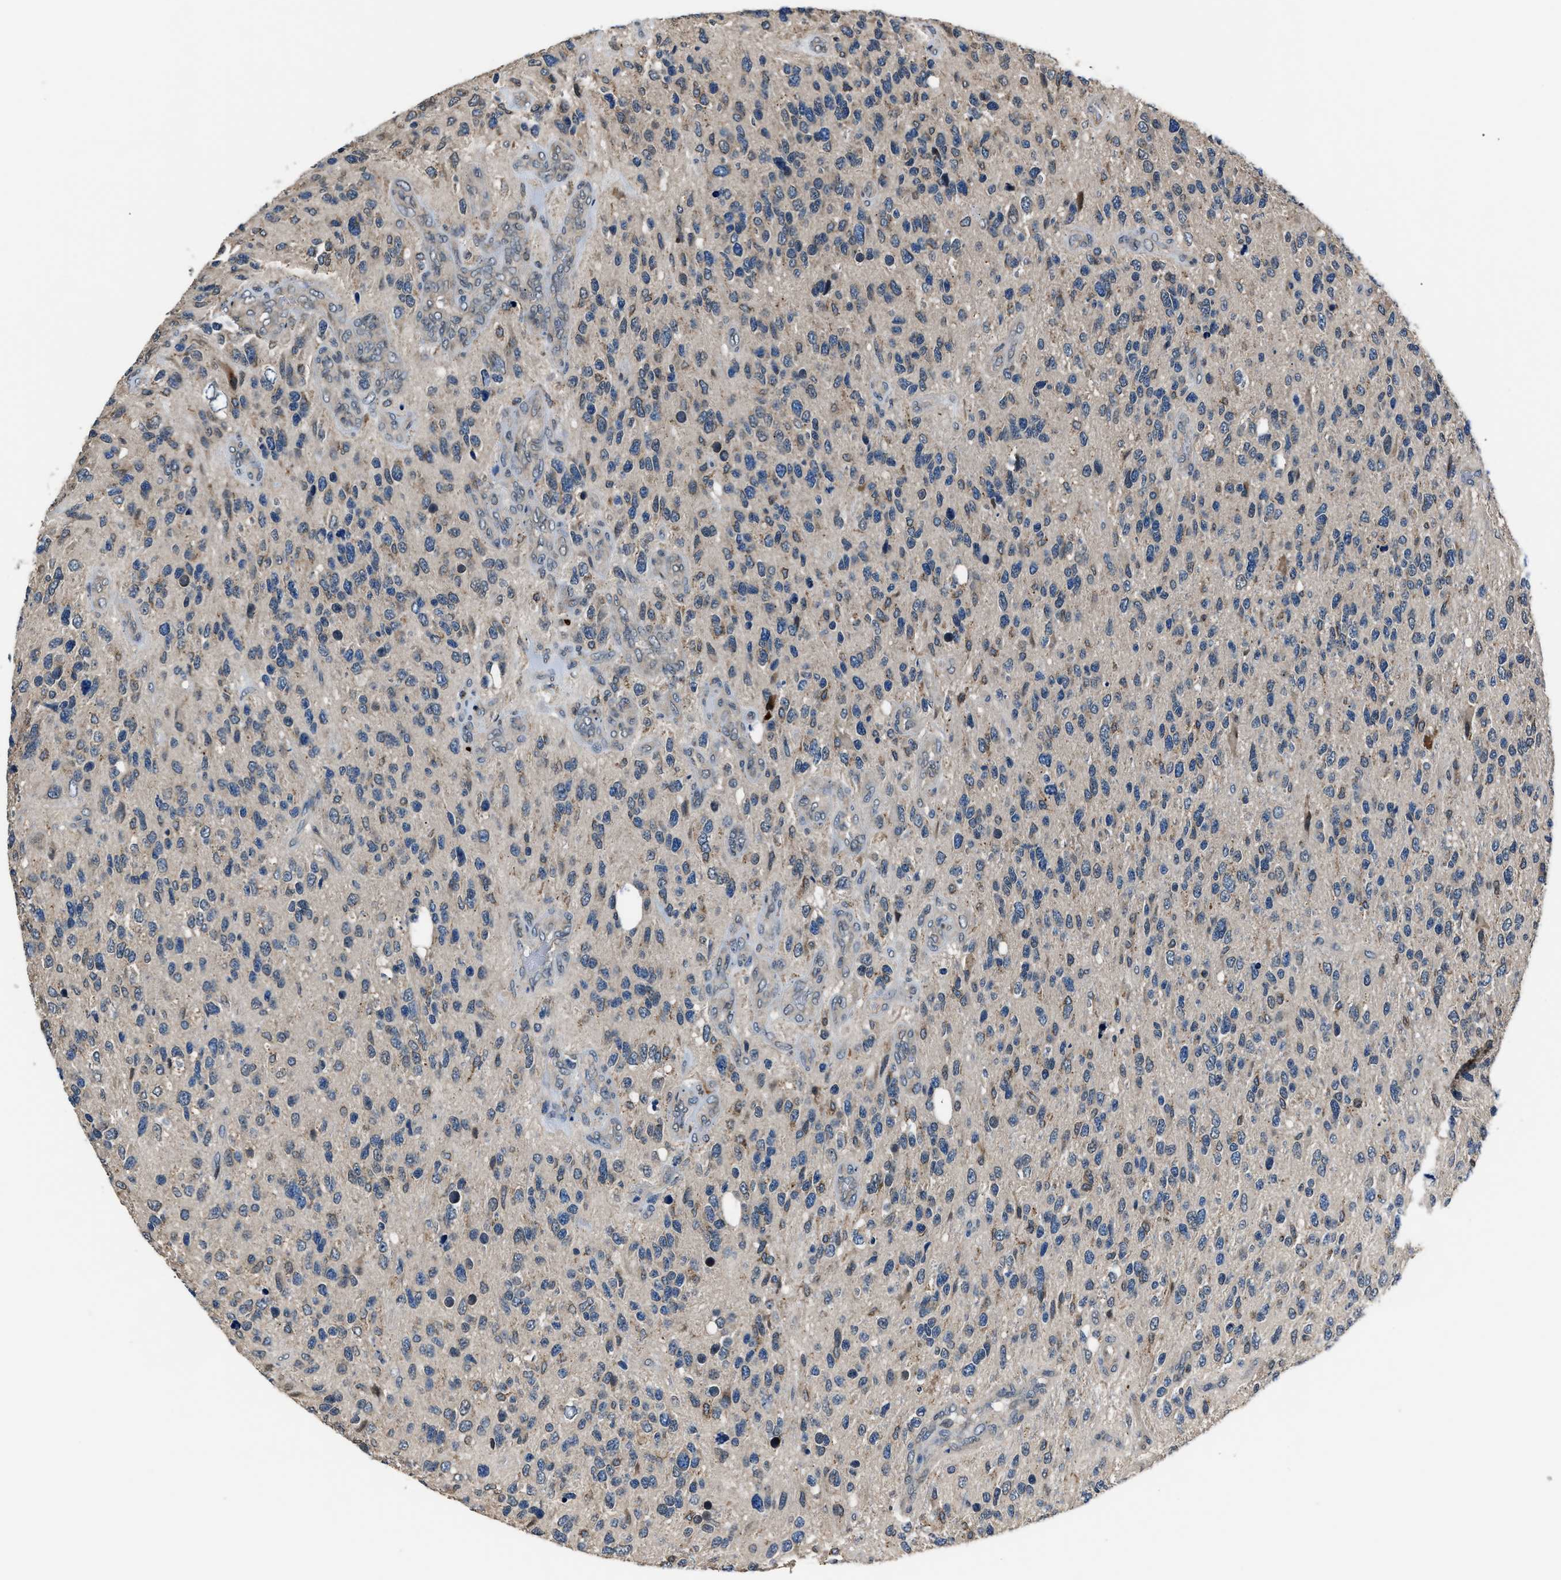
{"staining": {"intensity": "weak", "quantity": "<25%", "location": "cytoplasmic/membranous"}, "tissue": "glioma", "cell_type": "Tumor cells", "image_type": "cancer", "snomed": [{"axis": "morphology", "description": "Glioma, malignant, High grade"}, {"axis": "topography", "description": "Brain"}], "caption": "Immunohistochemistry micrograph of human glioma stained for a protein (brown), which demonstrates no expression in tumor cells.", "gene": "TNRC18", "patient": {"sex": "female", "age": 58}}